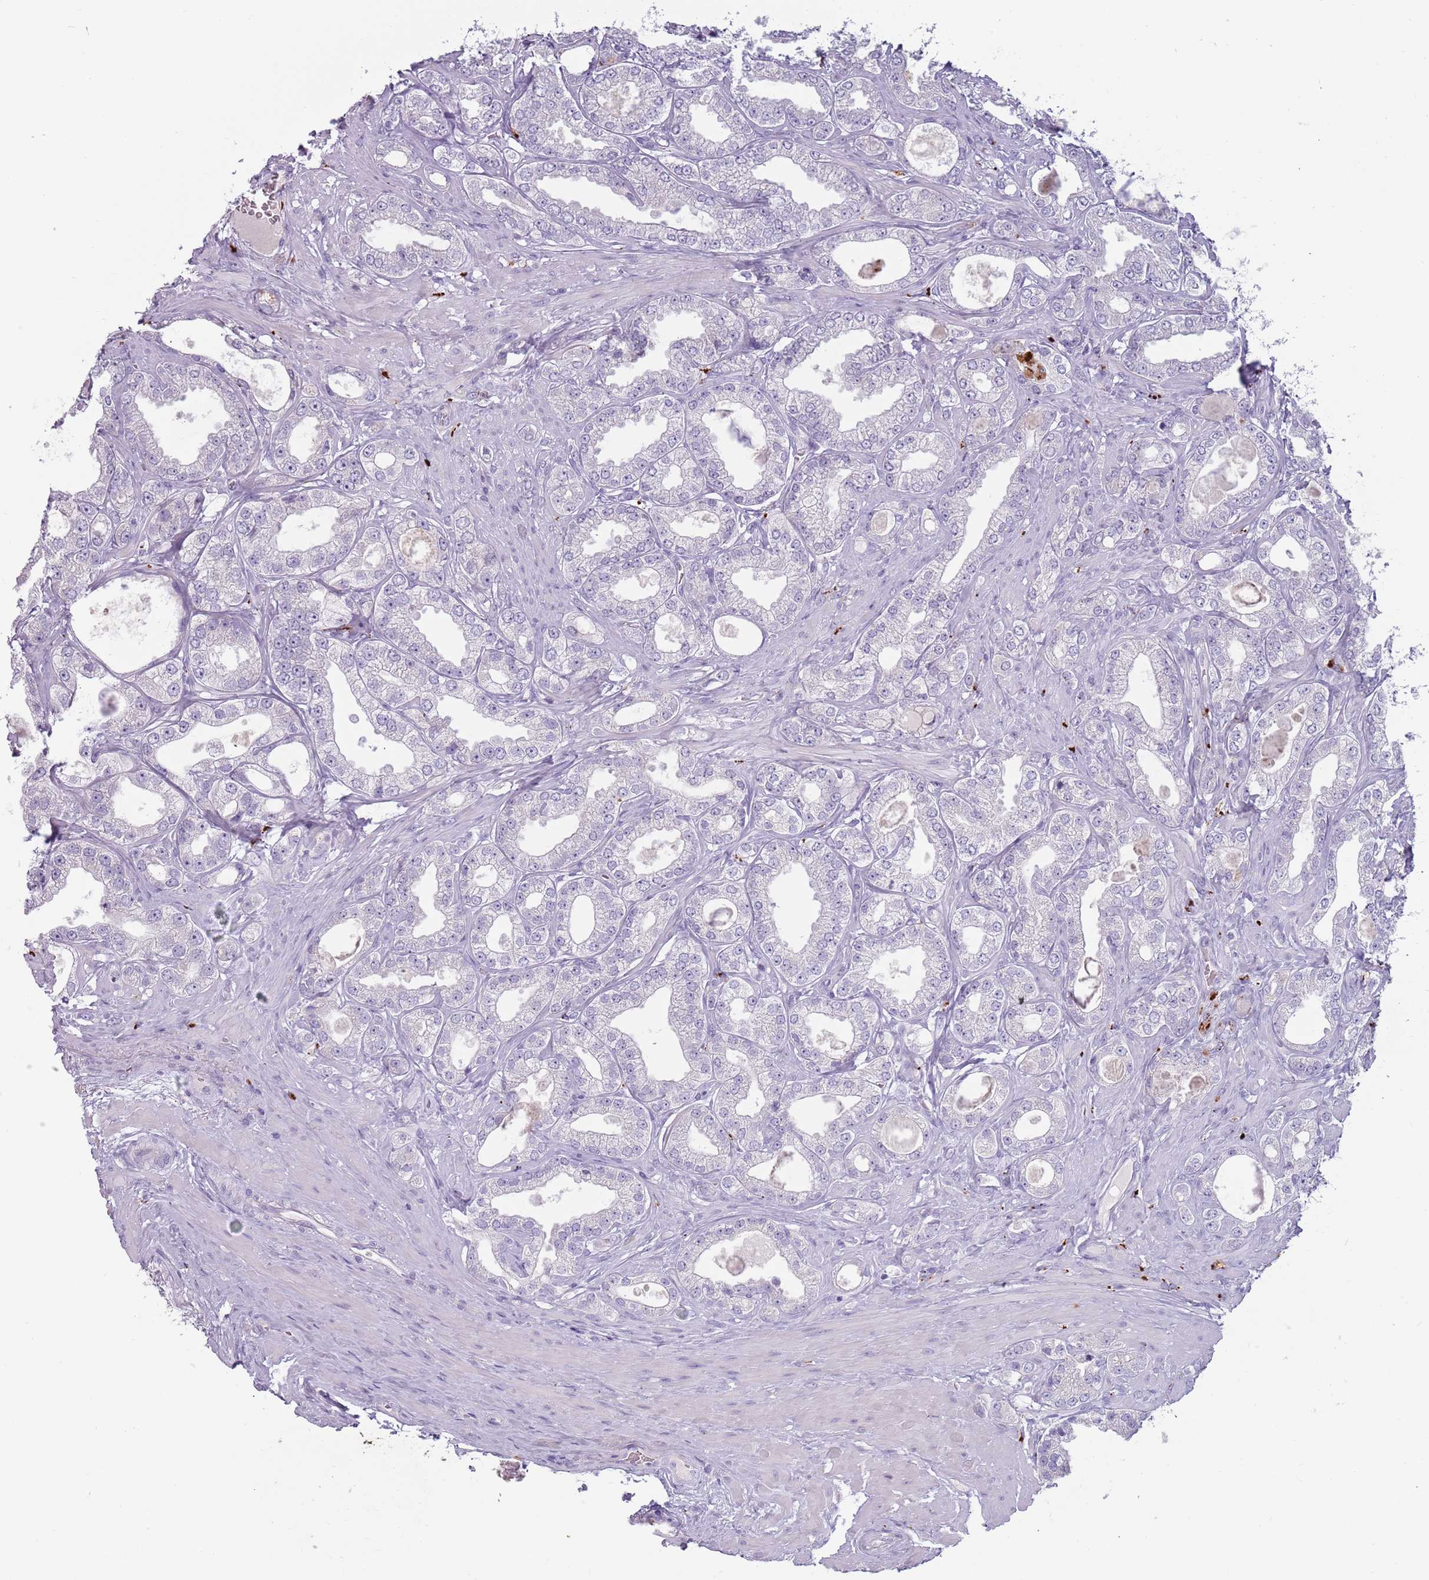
{"staining": {"intensity": "negative", "quantity": "none", "location": "none"}, "tissue": "prostate cancer", "cell_type": "Tumor cells", "image_type": "cancer", "snomed": [{"axis": "morphology", "description": "Adenocarcinoma, Low grade"}, {"axis": "topography", "description": "Prostate"}], "caption": "IHC of human prostate cancer (low-grade adenocarcinoma) reveals no expression in tumor cells. The staining is performed using DAB (3,3'-diaminobenzidine) brown chromogen with nuclei counter-stained in using hematoxylin.", "gene": "NWD2", "patient": {"sex": "male", "age": 63}}